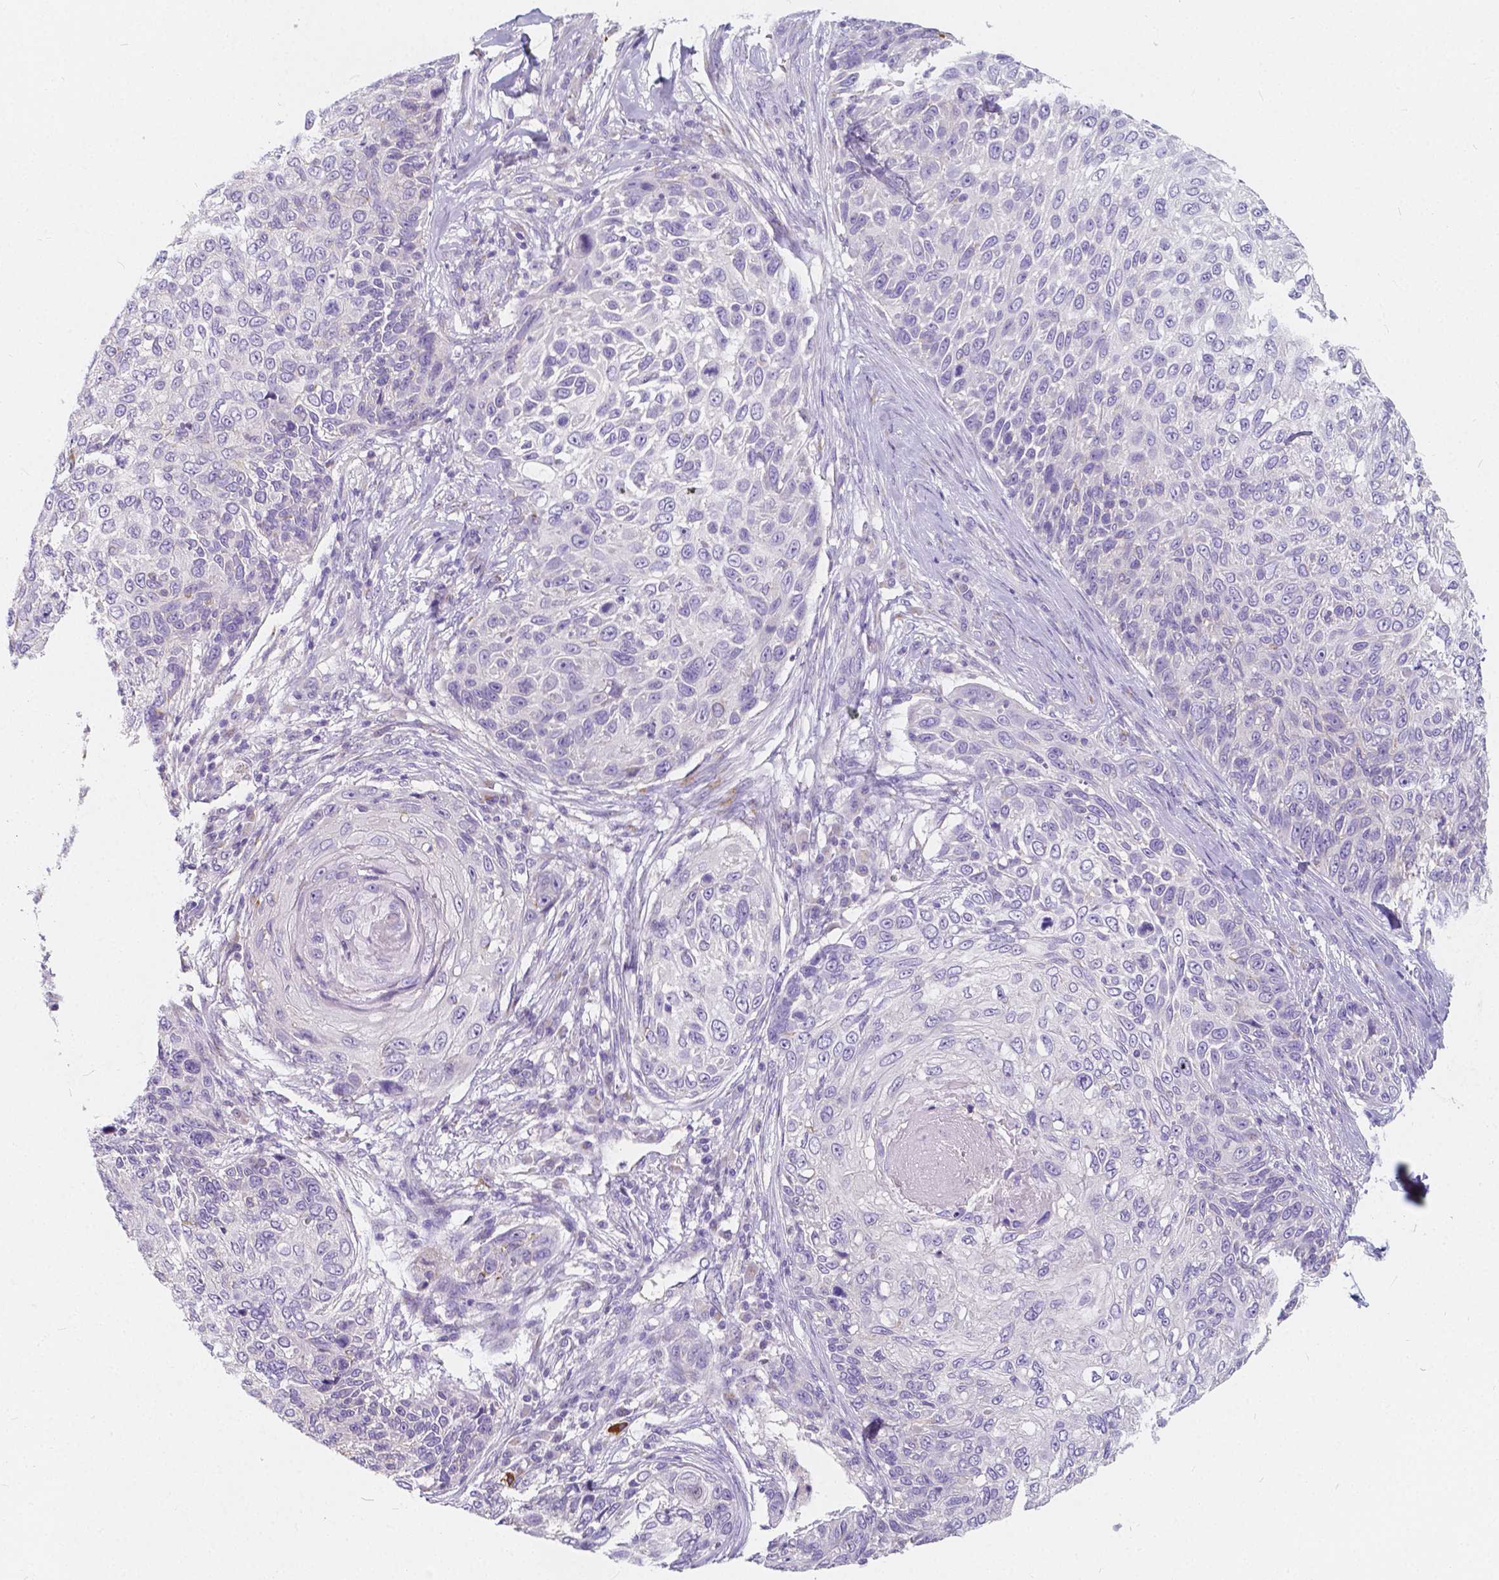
{"staining": {"intensity": "negative", "quantity": "none", "location": "none"}, "tissue": "skin cancer", "cell_type": "Tumor cells", "image_type": "cancer", "snomed": [{"axis": "morphology", "description": "Squamous cell carcinoma, NOS"}, {"axis": "topography", "description": "Skin"}], "caption": "Immunohistochemistry of squamous cell carcinoma (skin) shows no staining in tumor cells. (DAB immunohistochemistry (IHC) with hematoxylin counter stain).", "gene": "RNF186", "patient": {"sex": "male", "age": 92}}